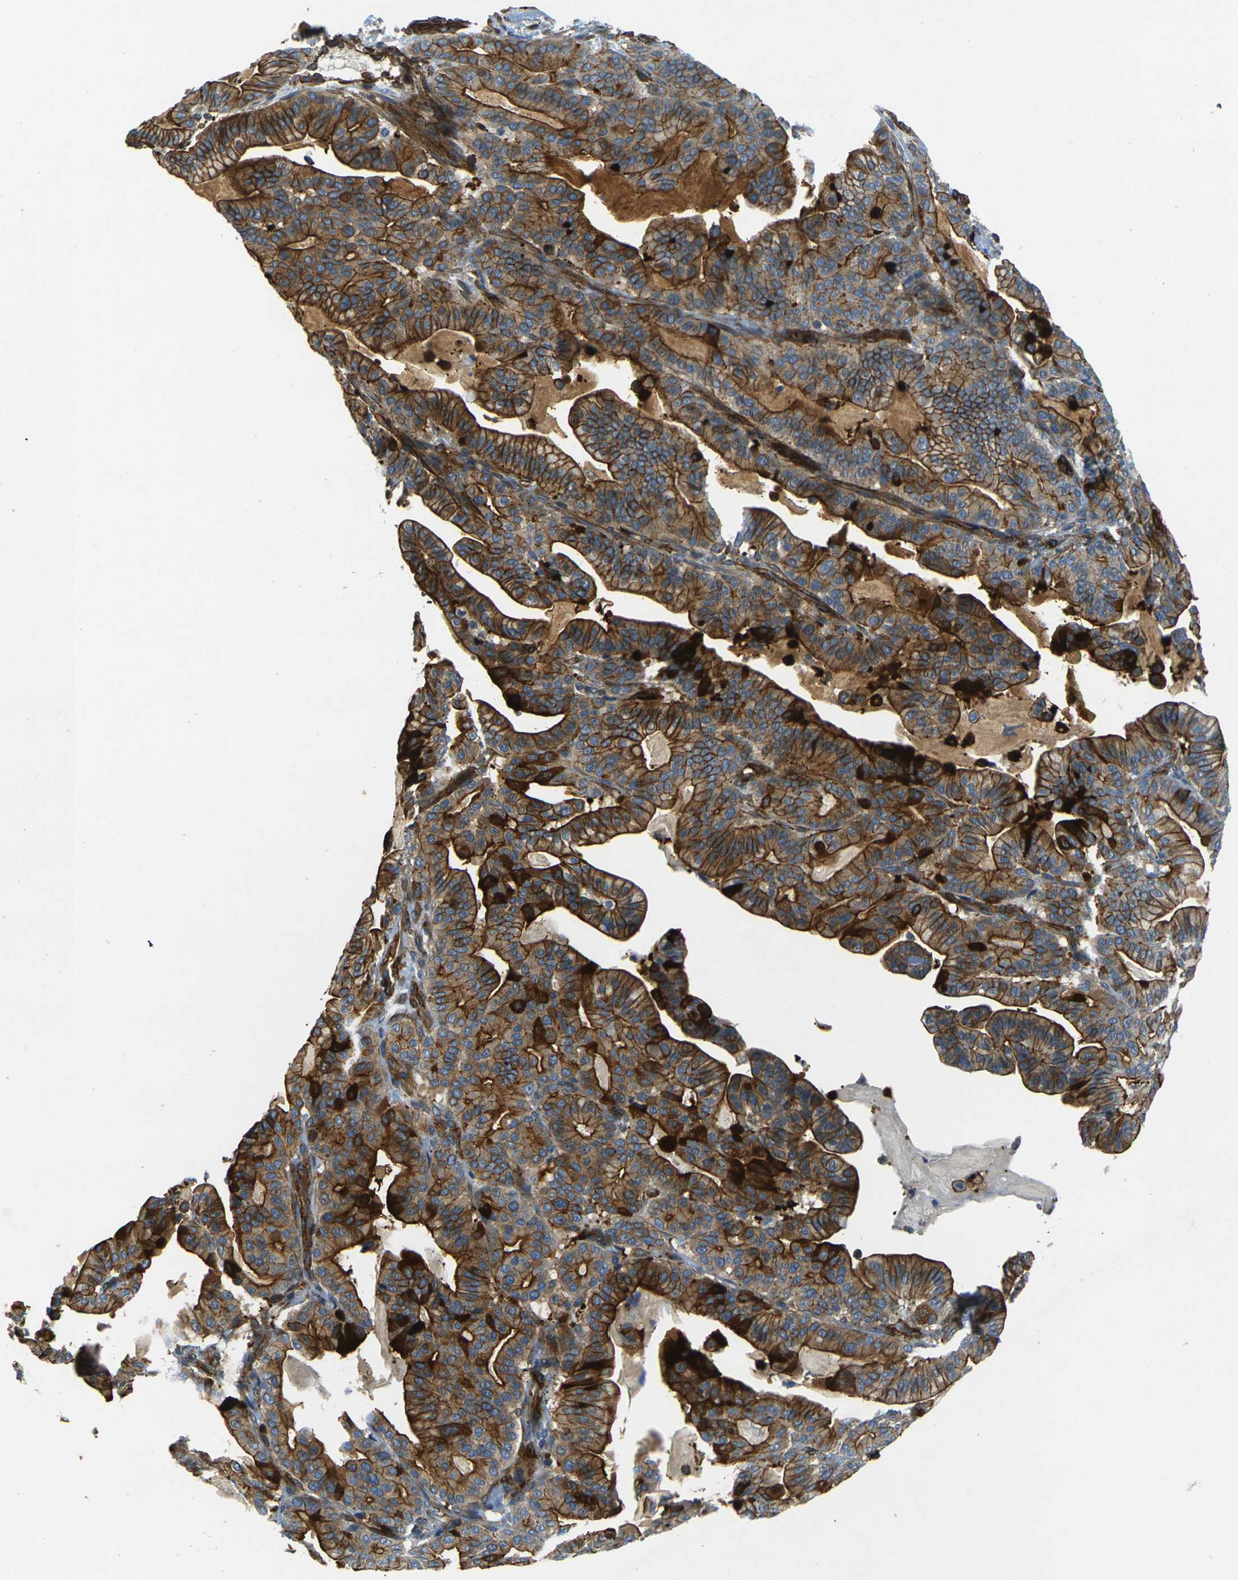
{"staining": {"intensity": "strong", "quantity": ">75%", "location": "cytoplasmic/membranous"}, "tissue": "pancreatic cancer", "cell_type": "Tumor cells", "image_type": "cancer", "snomed": [{"axis": "morphology", "description": "Adenocarcinoma, NOS"}, {"axis": "topography", "description": "Pancreas"}], "caption": "This micrograph displays immunohistochemistry staining of pancreatic cancer, with high strong cytoplasmic/membranous staining in approximately >75% of tumor cells.", "gene": "EPHA7", "patient": {"sex": "male", "age": 63}}